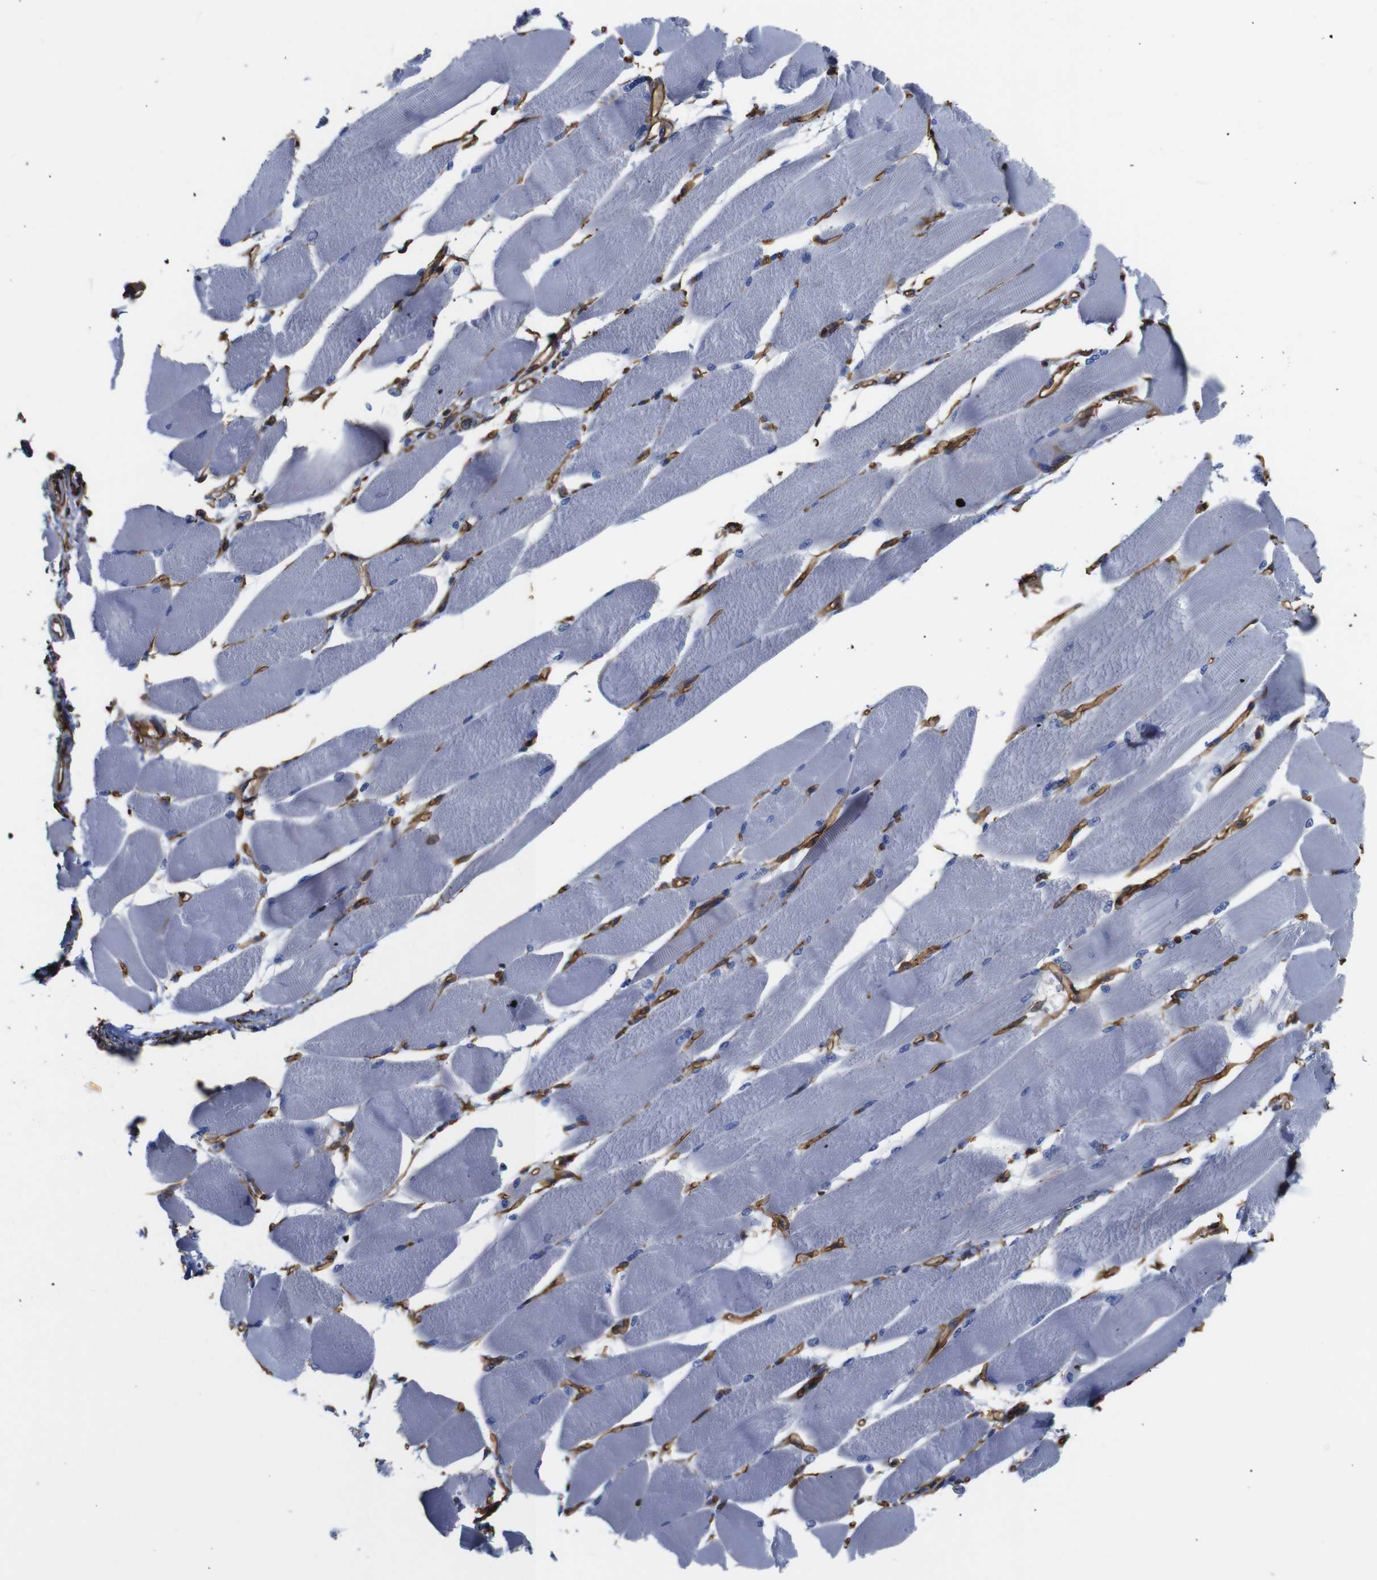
{"staining": {"intensity": "negative", "quantity": "none", "location": "none"}, "tissue": "skeletal muscle", "cell_type": "Myocytes", "image_type": "normal", "snomed": [{"axis": "morphology", "description": "Normal tissue, NOS"}, {"axis": "topography", "description": "Skeletal muscle"}, {"axis": "topography", "description": "Peripheral nerve tissue"}], "caption": "Immunohistochemical staining of benign skeletal muscle displays no significant expression in myocytes. The staining was performed using DAB (3,3'-diaminobenzidine) to visualize the protein expression in brown, while the nuclei were stained in blue with hematoxylin (Magnification: 20x).", "gene": "SPTBN1", "patient": {"sex": "female", "age": 84}}